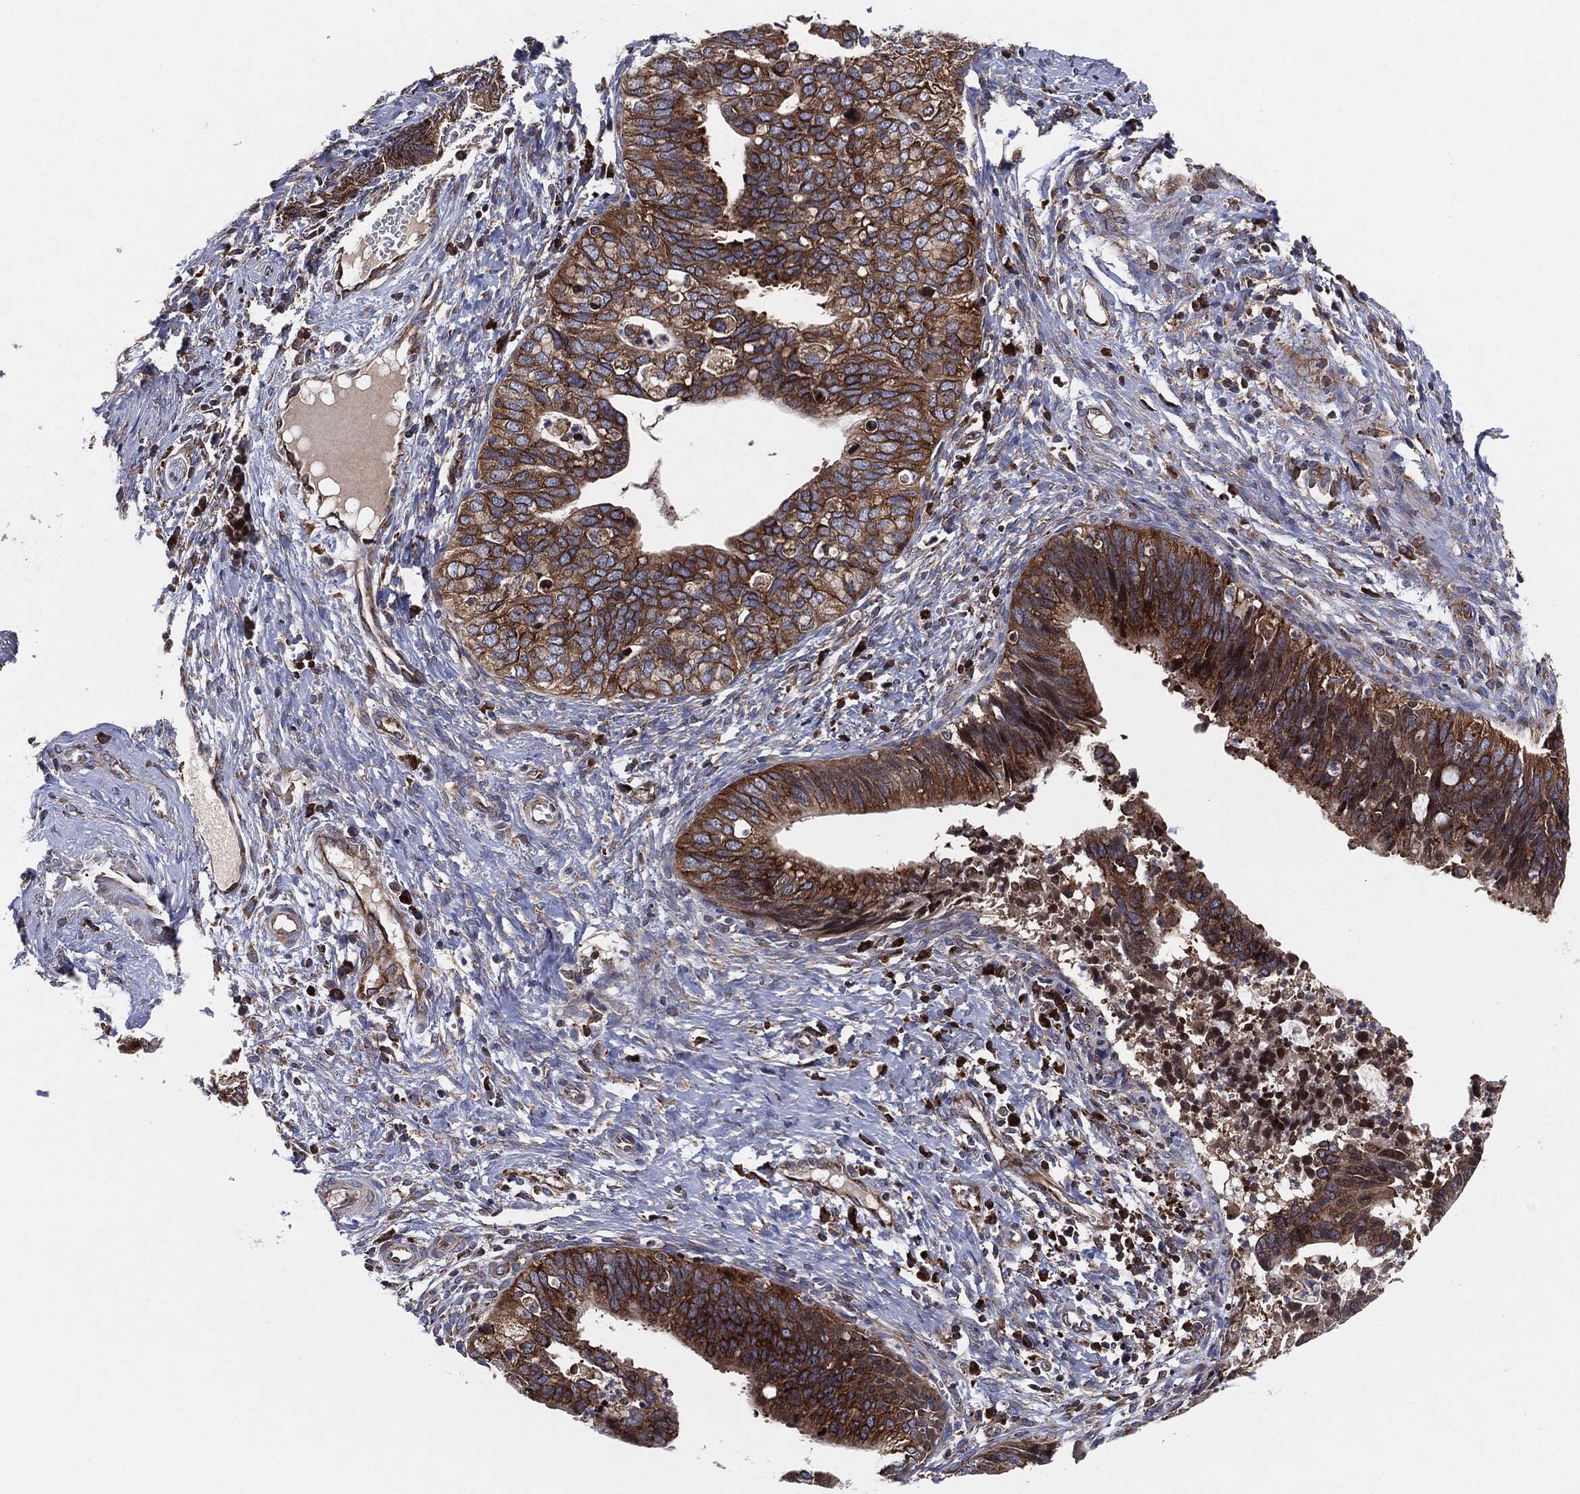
{"staining": {"intensity": "strong", "quantity": ">75%", "location": "cytoplasmic/membranous"}, "tissue": "cervical cancer", "cell_type": "Tumor cells", "image_type": "cancer", "snomed": [{"axis": "morphology", "description": "Adenocarcinoma, NOS"}, {"axis": "topography", "description": "Cervix"}], "caption": "Immunohistochemical staining of adenocarcinoma (cervical) demonstrates high levels of strong cytoplasmic/membranous protein positivity in about >75% of tumor cells. The staining was performed using DAB, with brown indicating positive protein expression. Nuclei are stained blue with hematoxylin.", "gene": "EIF2S2", "patient": {"sex": "female", "age": 42}}